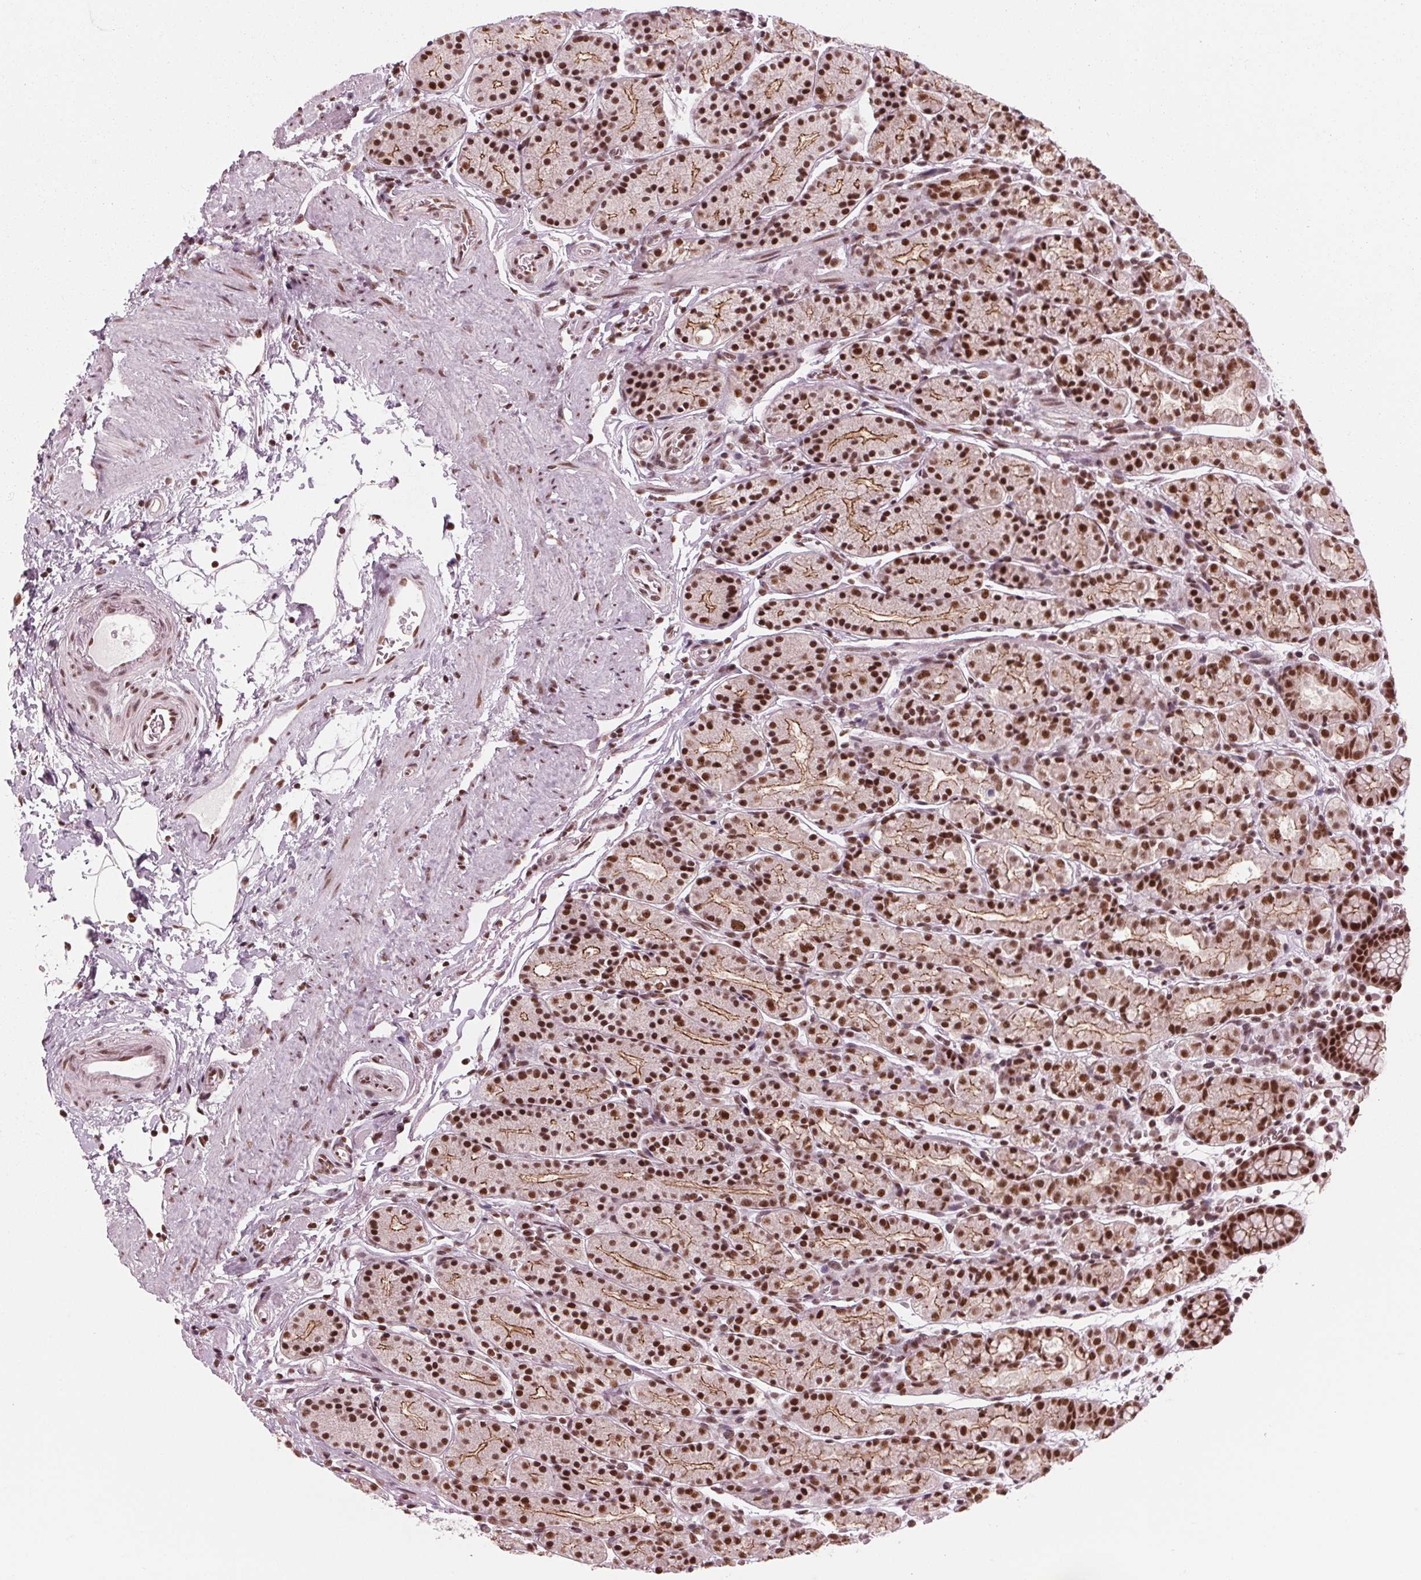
{"staining": {"intensity": "strong", "quantity": ">75%", "location": "cytoplasmic/membranous,nuclear"}, "tissue": "stomach", "cell_type": "Glandular cells", "image_type": "normal", "snomed": [{"axis": "morphology", "description": "Normal tissue, NOS"}, {"axis": "topography", "description": "Stomach, upper"}, {"axis": "topography", "description": "Stomach"}], "caption": "Immunohistochemistry (IHC) of normal stomach demonstrates high levels of strong cytoplasmic/membranous,nuclear positivity in approximately >75% of glandular cells.", "gene": "LSM2", "patient": {"sex": "male", "age": 62}}